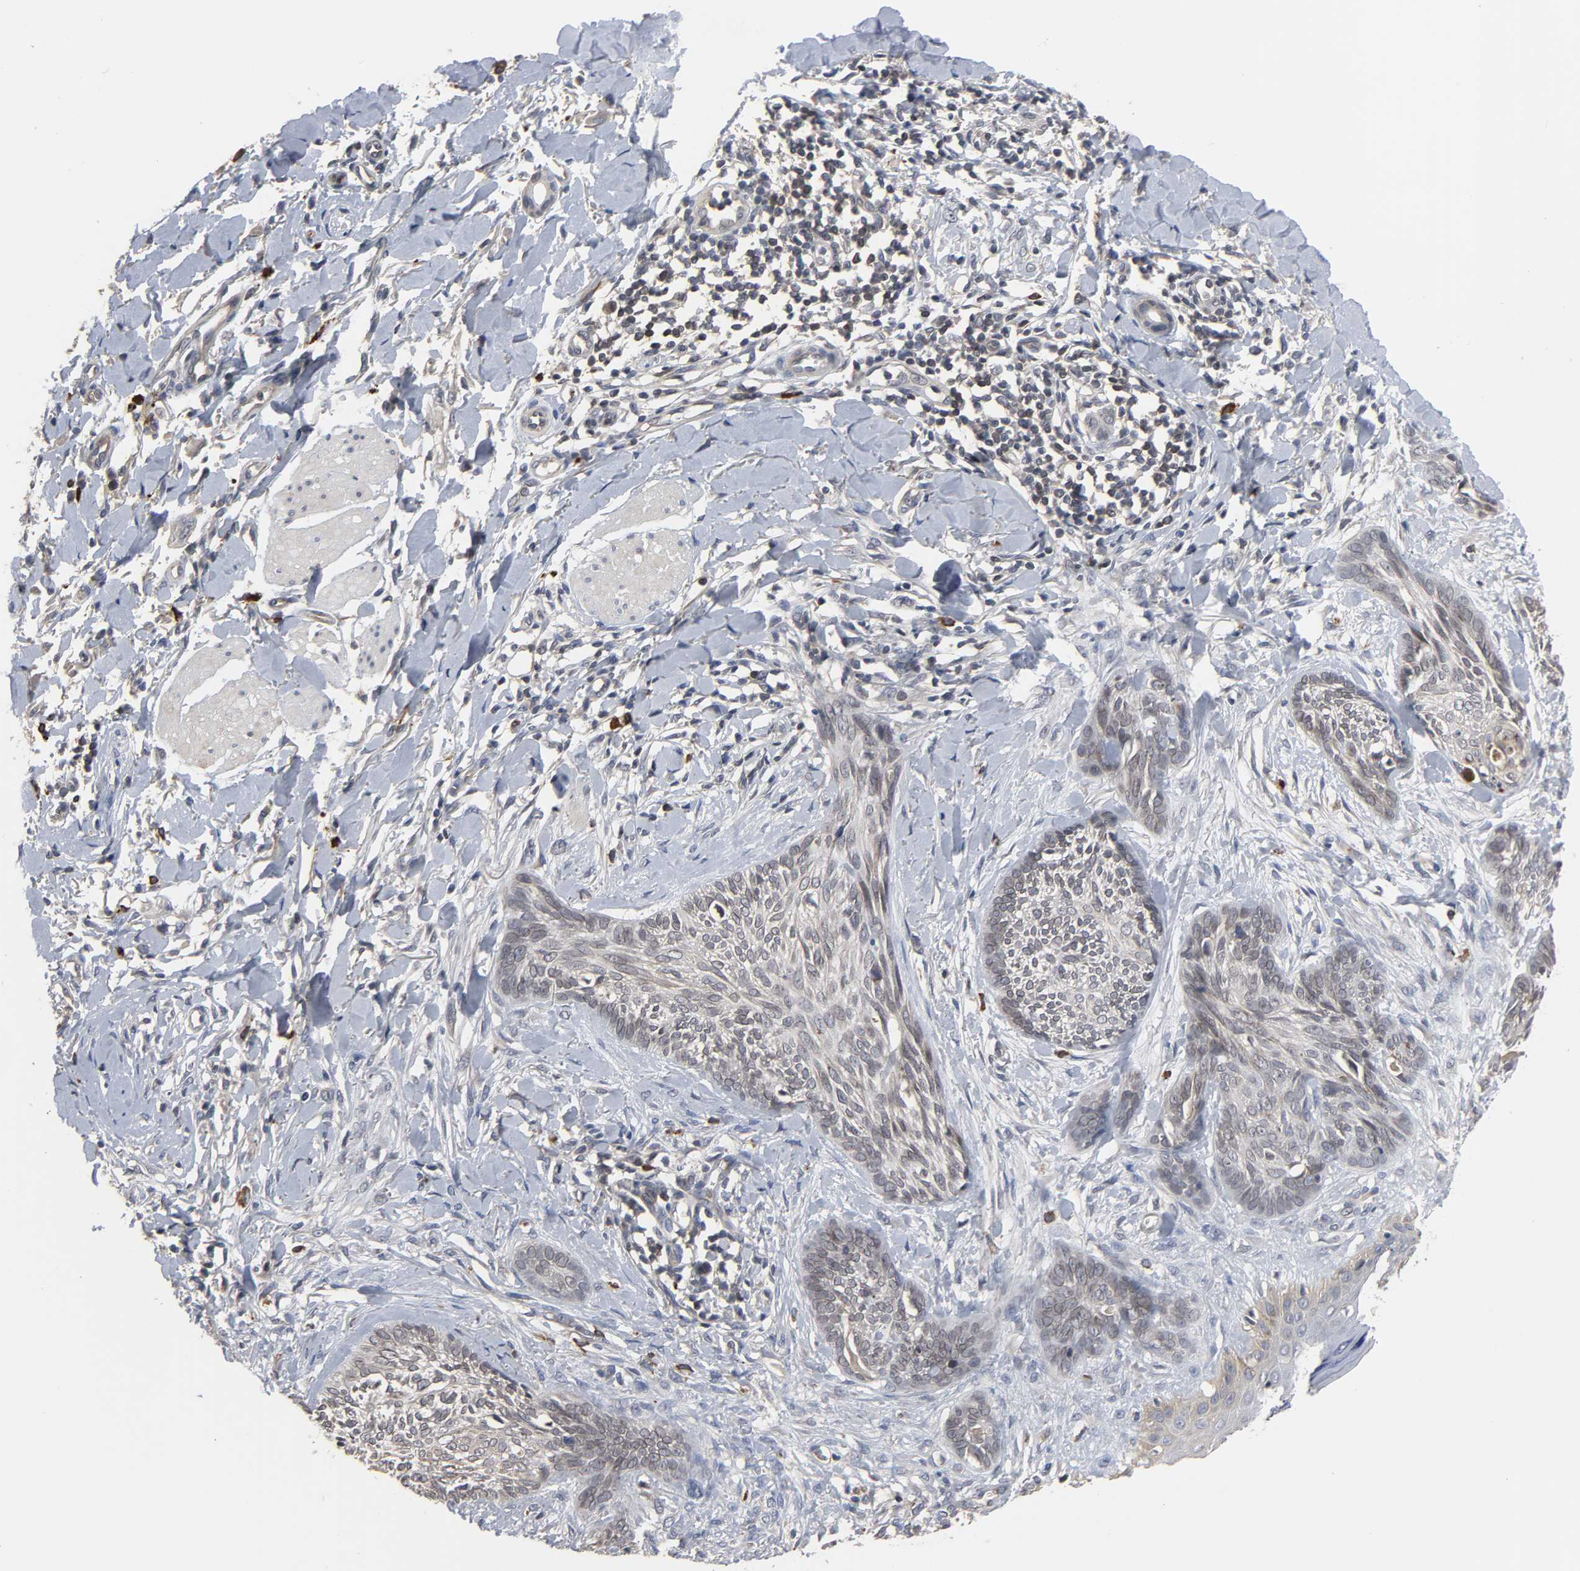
{"staining": {"intensity": "weak", "quantity": ">75%", "location": "cytoplasmic/membranous,nuclear"}, "tissue": "skin cancer", "cell_type": "Tumor cells", "image_type": "cancer", "snomed": [{"axis": "morphology", "description": "Normal tissue, NOS"}, {"axis": "morphology", "description": "Basal cell carcinoma"}, {"axis": "topography", "description": "Skin"}], "caption": "Protein staining exhibits weak cytoplasmic/membranous and nuclear expression in approximately >75% of tumor cells in skin cancer. (brown staining indicates protein expression, while blue staining denotes nuclei).", "gene": "CCDC175", "patient": {"sex": "male", "age": 71}}